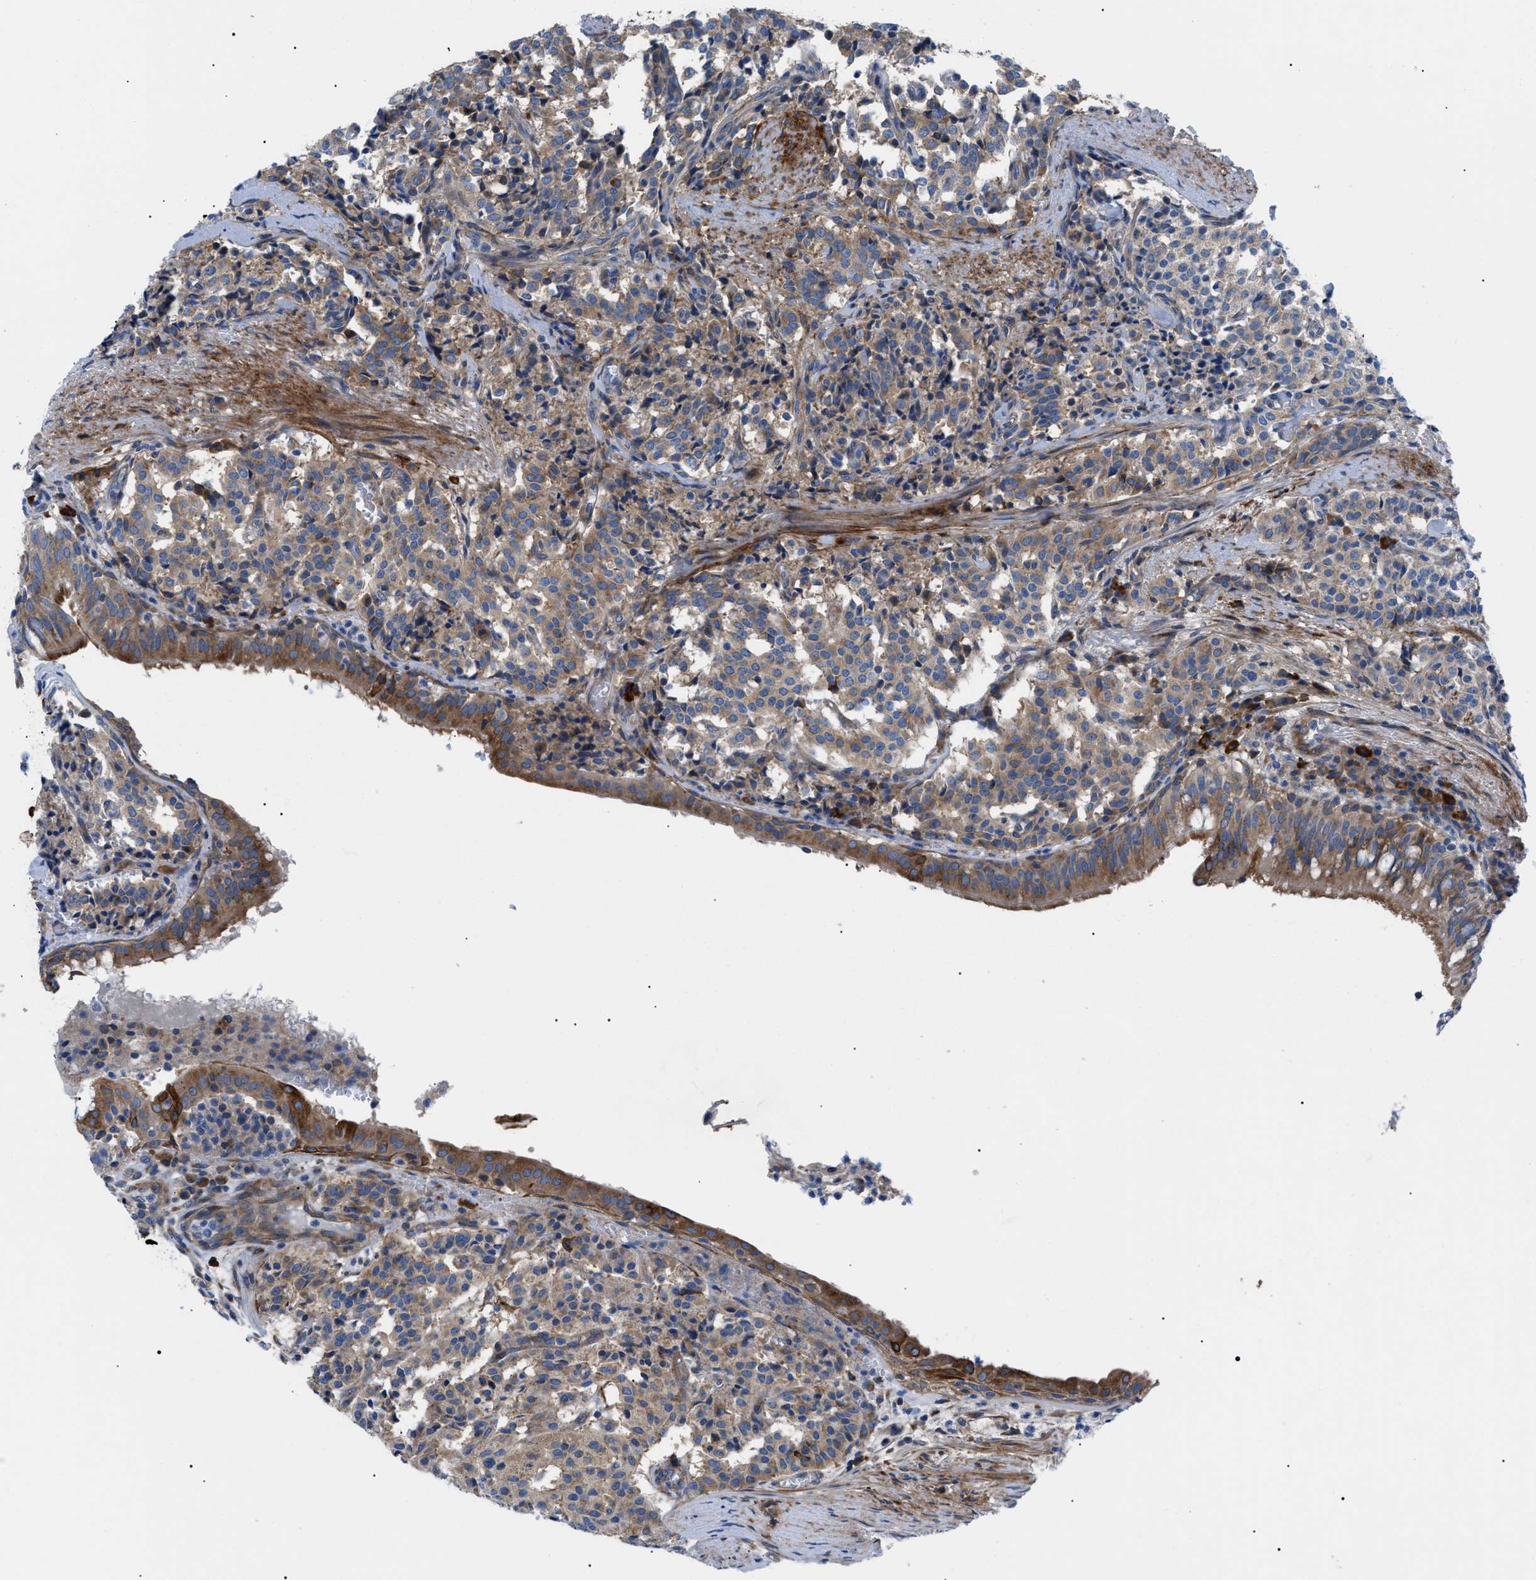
{"staining": {"intensity": "weak", "quantity": ">75%", "location": "cytoplasmic/membranous"}, "tissue": "carcinoid", "cell_type": "Tumor cells", "image_type": "cancer", "snomed": [{"axis": "morphology", "description": "Carcinoid, malignant, NOS"}, {"axis": "topography", "description": "Lung"}], "caption": "Human carcinoid stained for a protein (brown) reveals weak cytoplasmic/membranous positive expression in approximately >75% of tumor cells.", "gene": "HSPB8", "patient": {"sex": "male", "age": 30}}